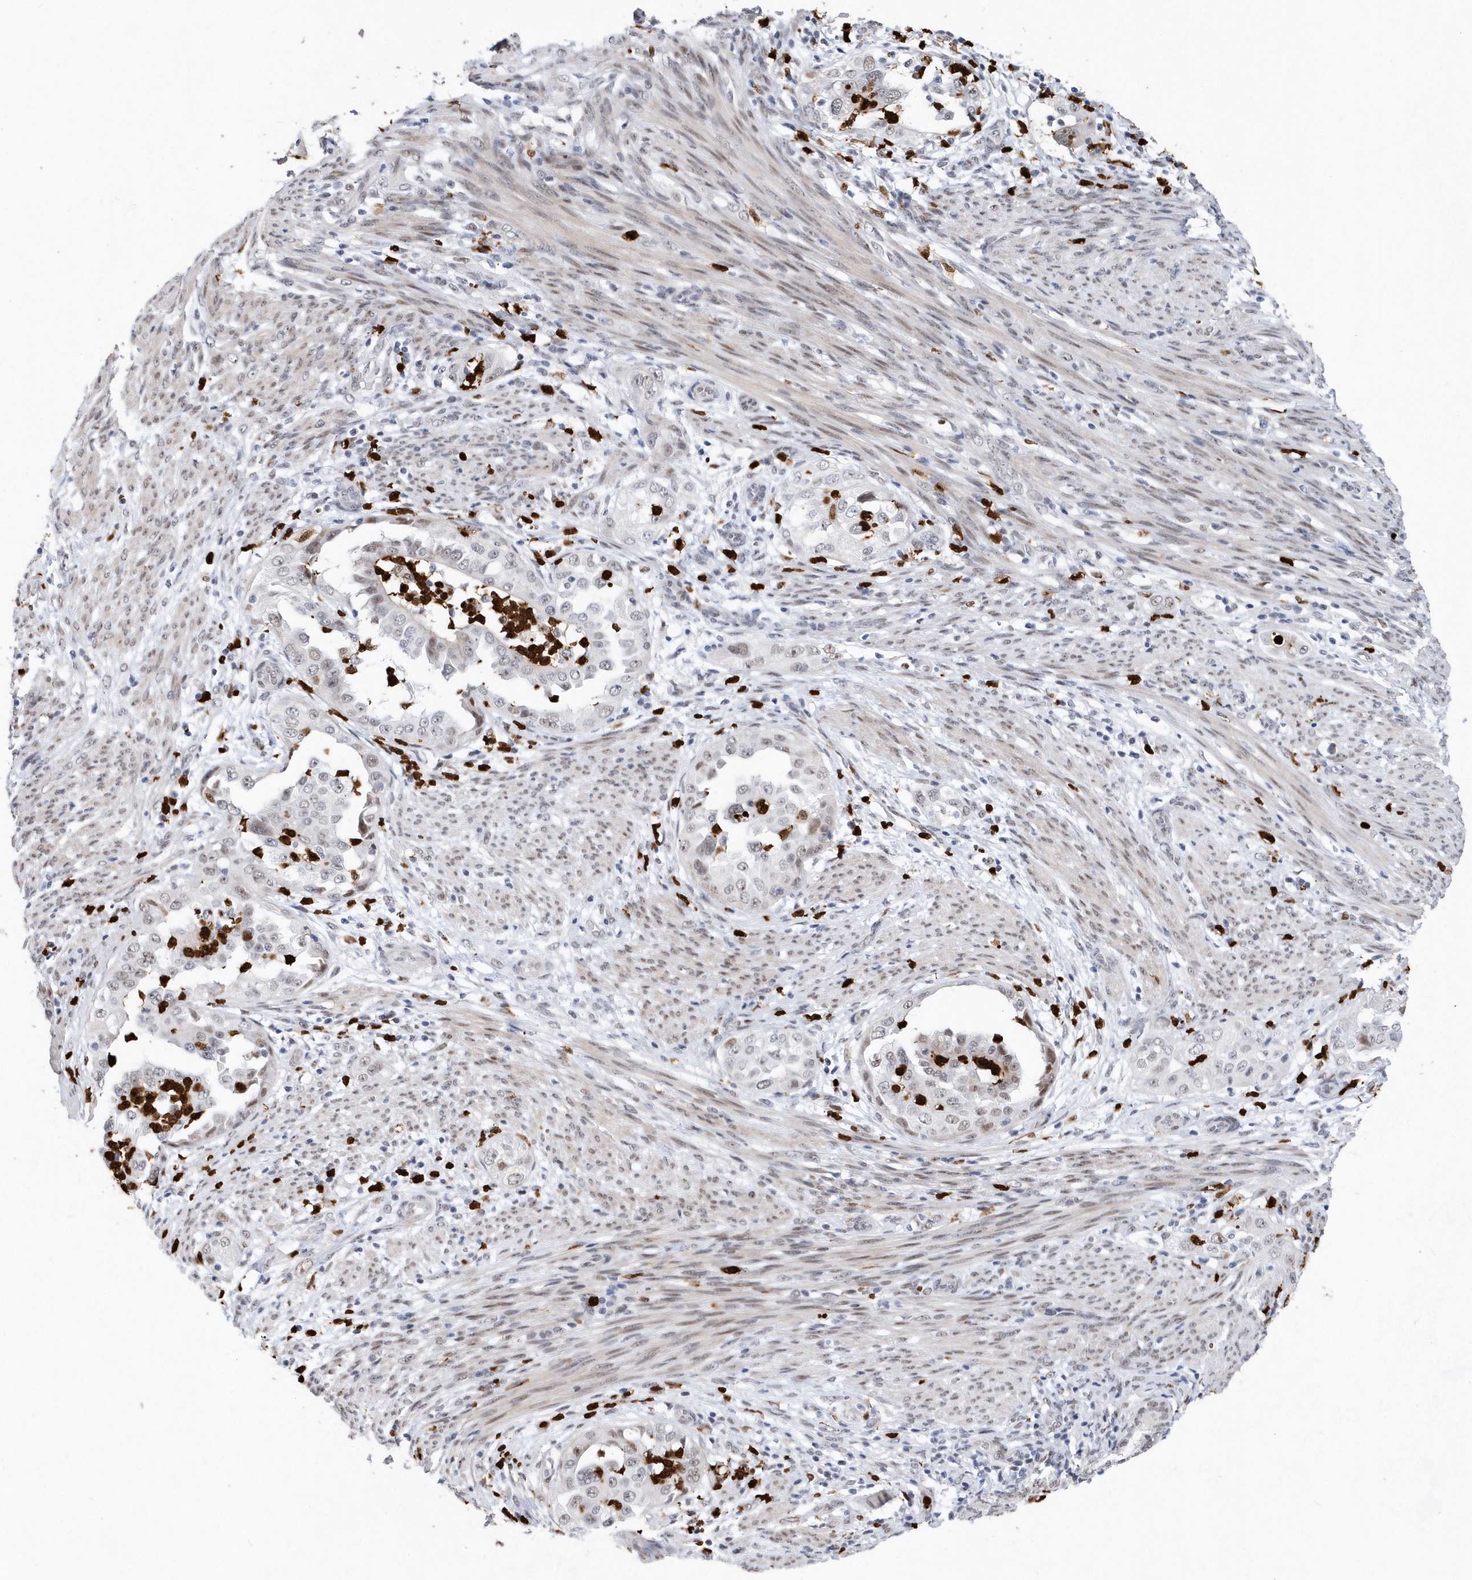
{"staining": {"intensity": "moderate", "quantity": ">75%", "location": "nuclear"}, "tissue": "endometrial cancer", "cell_type": "Tumor cells", "image_type": "cancer", "snomed": [{"axis": "morphology", "description": "Adenocarcinoma, NOS"}, {"axis": "topography", "description": "Endometrium"}], "caption": "Brown immunohistochemical staining in human endometrial cancer demonstrates moderate nuclear staining in about >75% of tumor cells.", "gene": "RPP30", "patient": {"sex": "female", "age": 85}}